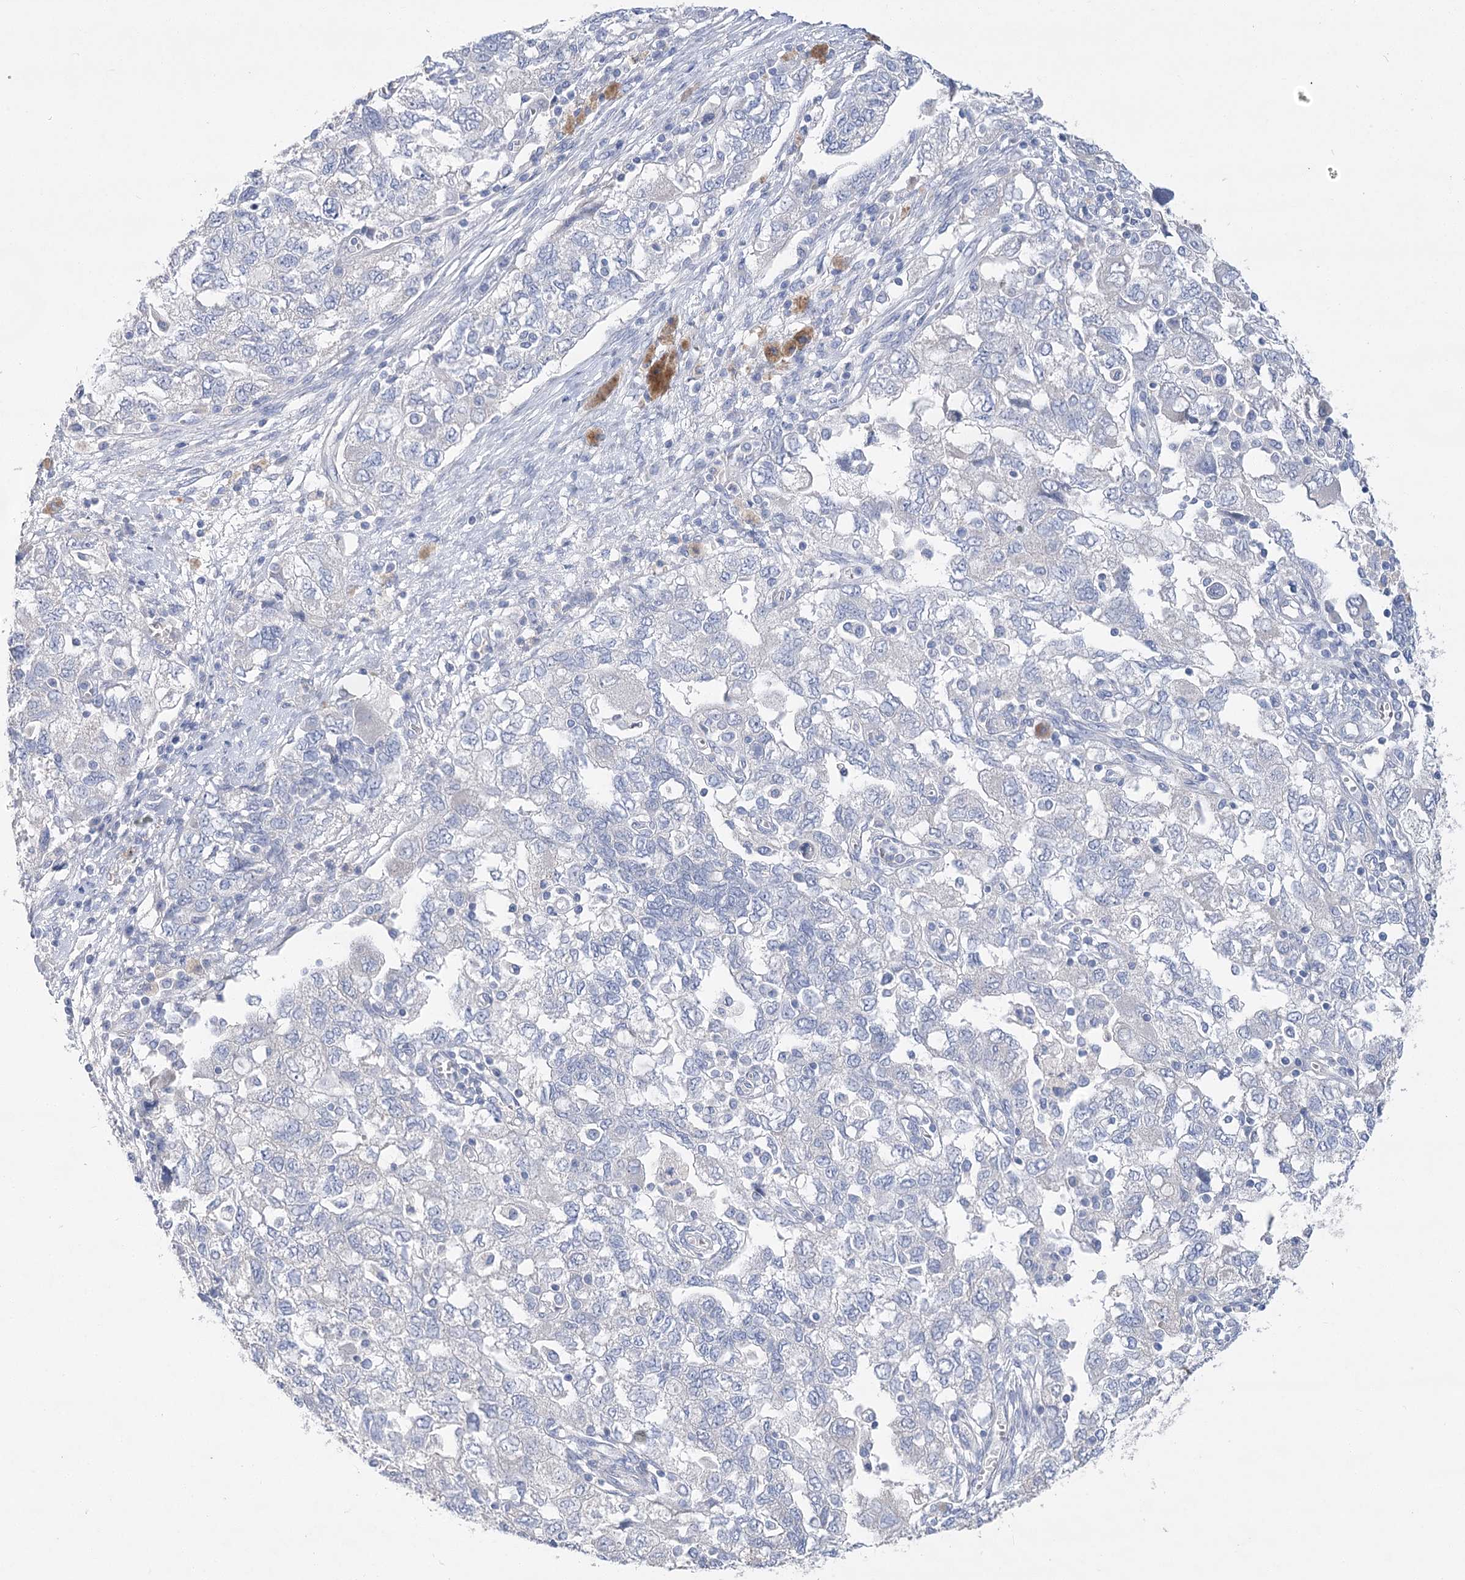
{"staining": {"intensity": "negative", "quantity": "none", "location": "none"}, "tissue": "ovarian cancer", "cell_type": "Tumor cells", "image_type": "cancer", "snomed": [{"axis": "morphology", "description": "Carcinoma, NOS"}, {"axis": "morphology", "description": "Cystadenocarcinoma, serous, NOS"}, {"axis": "topography", "description": "Ovary"}], "caption": "High magnification brightfield microscopy of ovarian cancer stained with DAB (brown) and counterstained with hematoxylin (blue): tumor cells show no significant expression.", "gene": "SLC9A3", "patient": {"sex": "female", "age": 69}}